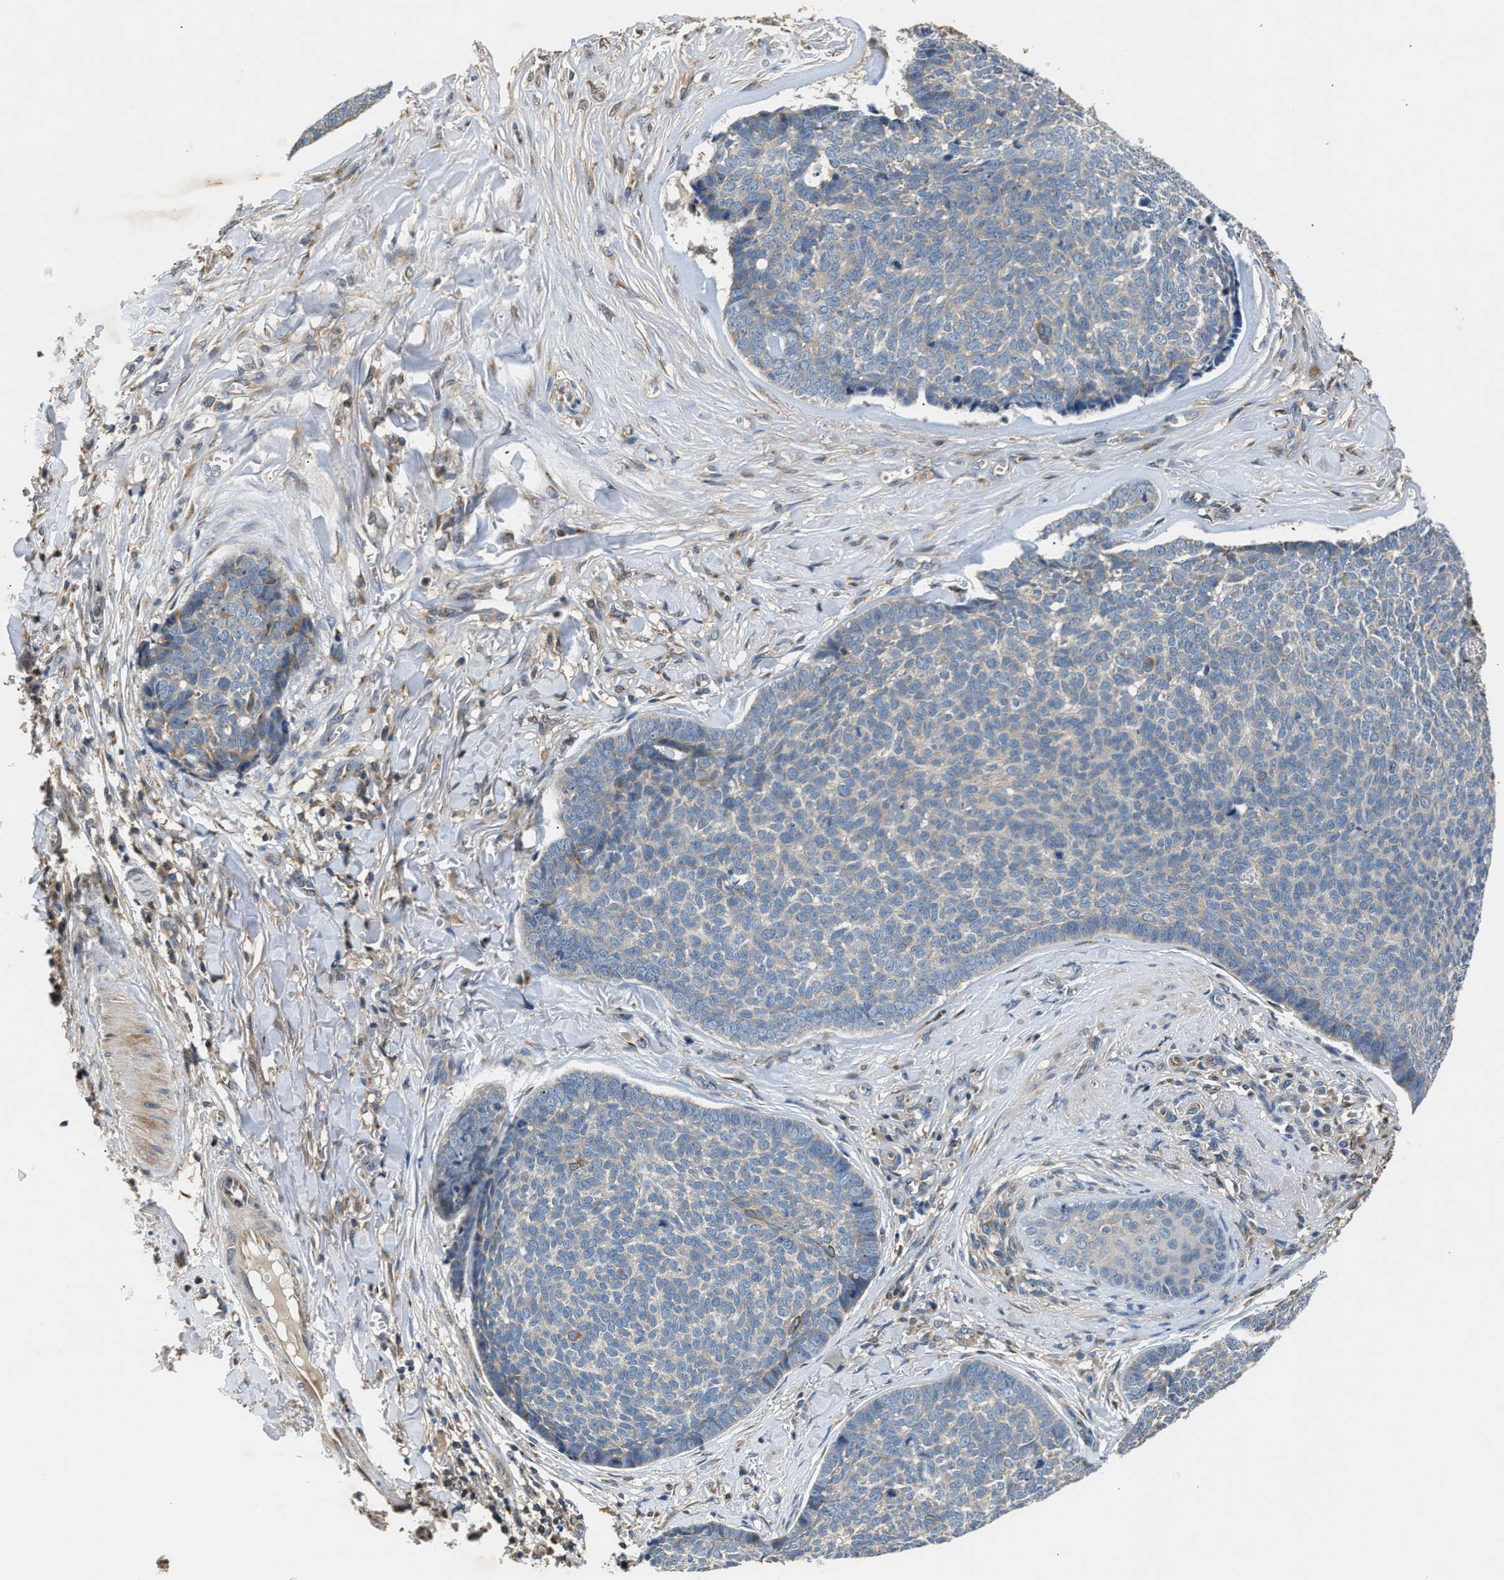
{"staining": {"intensity": "negative", "quantity": "none", "location": "none"}, "tissue": "skin cancer", "cell_type": "Tumor cells", "image_type": "cancer", "snomed": [{"axis": "morphology", "description": "Basal cell carcinoma"}, {"axis": "topography", "description": "Skin"}], "caption": "A high-resolution micrograph shows immunohistochemistry staining of skin cancer, which displays no significant expression in tumor cells. (DAB immunohistochemistry with hematoxylin counter stain).", "gene": "CHUK", "patient": {"sex": "male", "age": 84}}